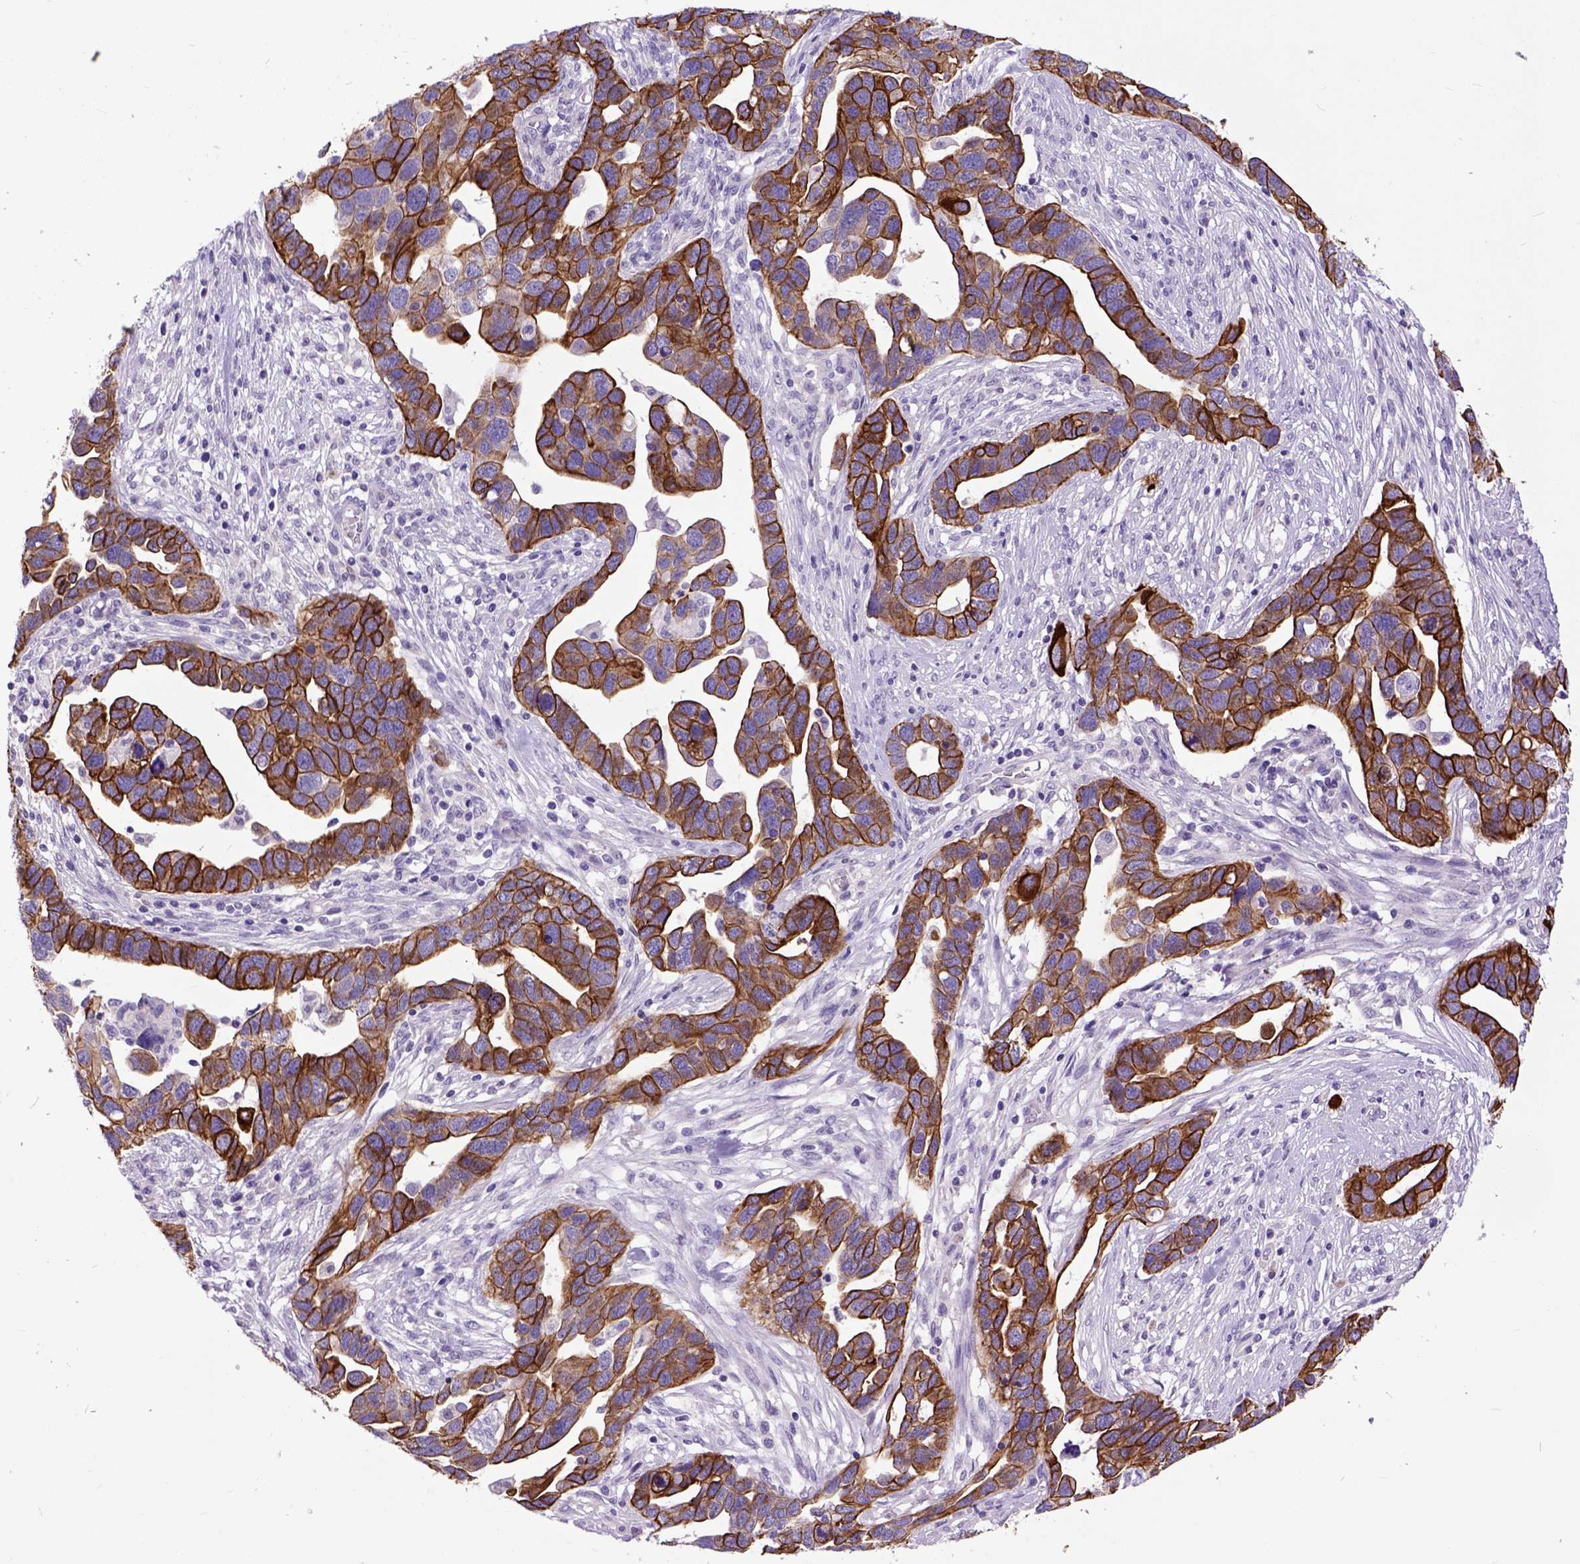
{"staining": {"intensity": "strong", "quantity": ">75%", "location": "cytoplasmic/membranous"}, "tissue": "ovarian cancer", "cell_type": "Tumor cells", "image_type": "cancer", "snomed": [{"axis": "morphology", "description": "Cystadenocarcinoma, serous, NOS"}, {"axis": "topography", "description": "Ovary"}], "caption": "A brown stain labels strong cytoplasmic/membranous expression of a protein in ovarian cancer tumor cells.", "gene": "RAB25", "patient": {"sex": "female", "age": 54}}